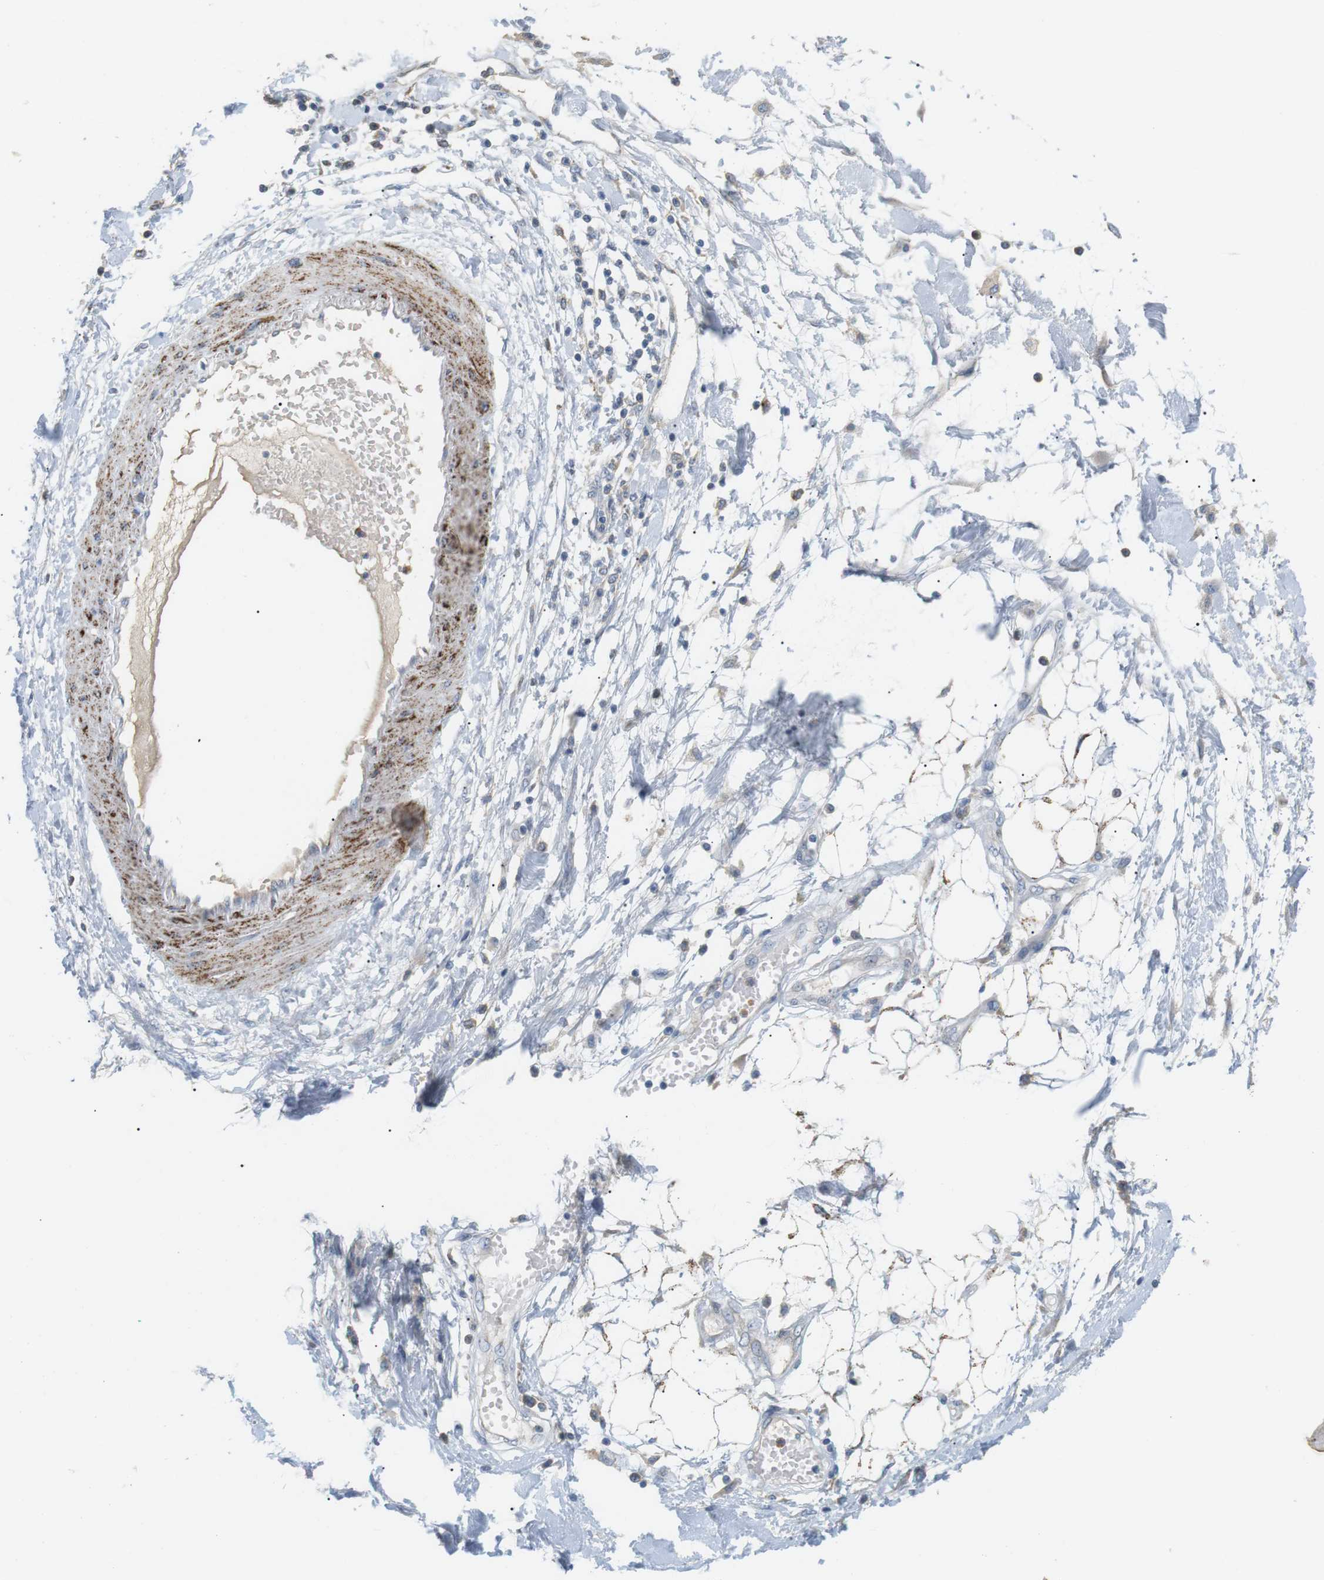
{"staining": {"intensity": "negative", "quantity": "none", "location": "none"}, "tissue": "adipose tissue", "cell_type": "Adipocytes", "image_type": "normal", "snomed": [{"axis": "morphology", "description": "Normal tissue, NOS"}, {"axis": "morphology", "description": "Squamous cell carcinoma, NOS"}, {"axis": "topography", "description": "Skin"}, {"axis": "topography", "description": "Peripheral nerve tissue"}], "caption": "This is an immunohistochemistry histopathology image of normal human adipose tissue. There is no expression in adipocytes.", "gene": "CD300E", "patient": {"sex": "male", "age": 83}}